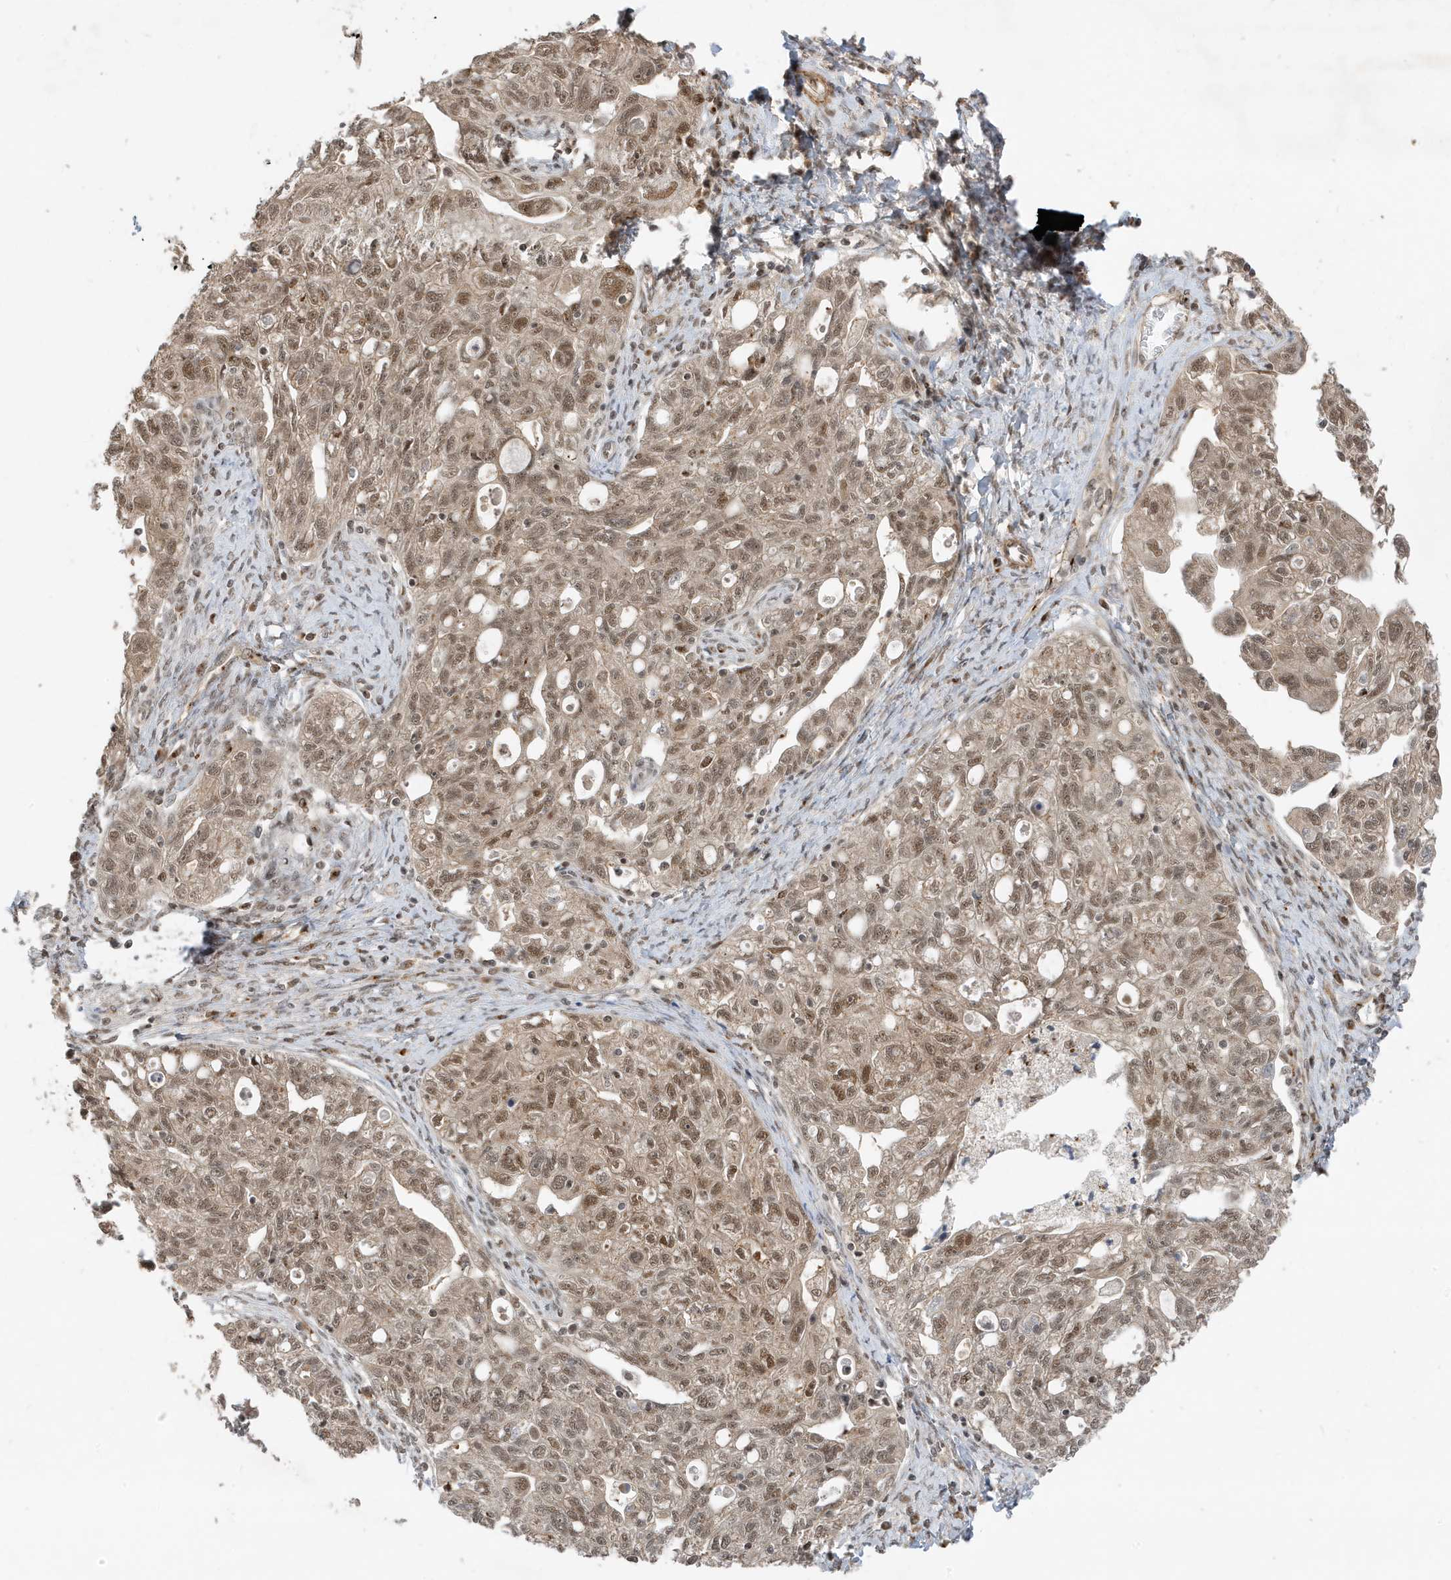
{"staining": {"intensity": "moderate", "quantity": "25%-75%", "location": "nuclear"}, "tissue": "ovarian cancer", "cell_type": "Tumor cells", "image_type": "cancer", "snomed": [{"axis": "morphology", "description": "Carcinoma, NOS"}, {"axis": "morphology", "description": "Cystadenocarcinoma, serous, NOS"}, {"axis": "topography", "description": "Ovary"}], "caption": "Protein staining of ovarian carcinoma tissue reveals moderate nuclear expression in about 25%-75% of tumor cells.", "gene": "MAST3", "patient": {"sex": "female", "age": 69}}